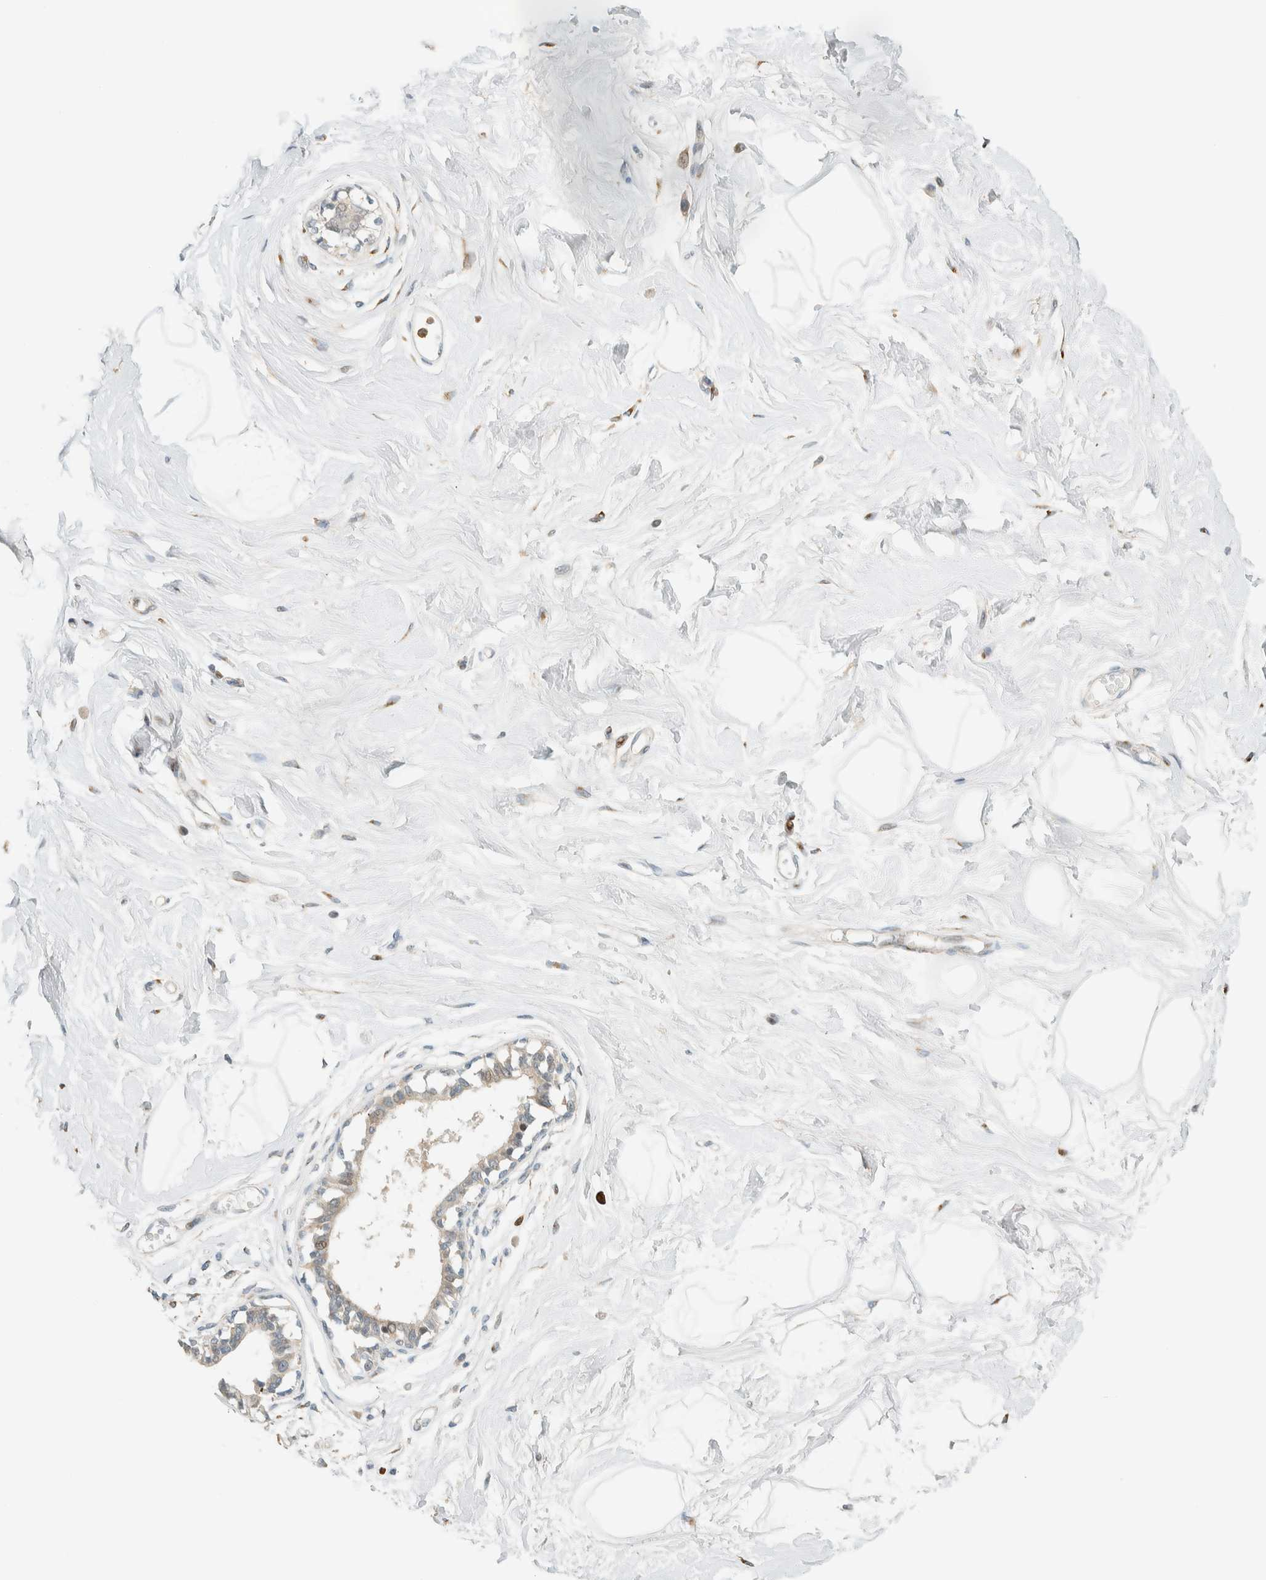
{"staining": {"intensity": "negative", "quantity": "none", "location": "none"}, "tissue": "breast", "cell_type": "Adipocytes", "image_type": "normal", "snomed": [{"axis": "morphology", "description": "Normal tissue, NOS"}, {"axis": "topography", "description": "Breast"}], "caption": "IHC of unremarkable human breast shows no staining in adipocytes. (DAB immunohistochemistry (IHC) with hematoxylin counter stain).", "gene": "CCDC171", "patient": {"sex": "female", "age": 45}}